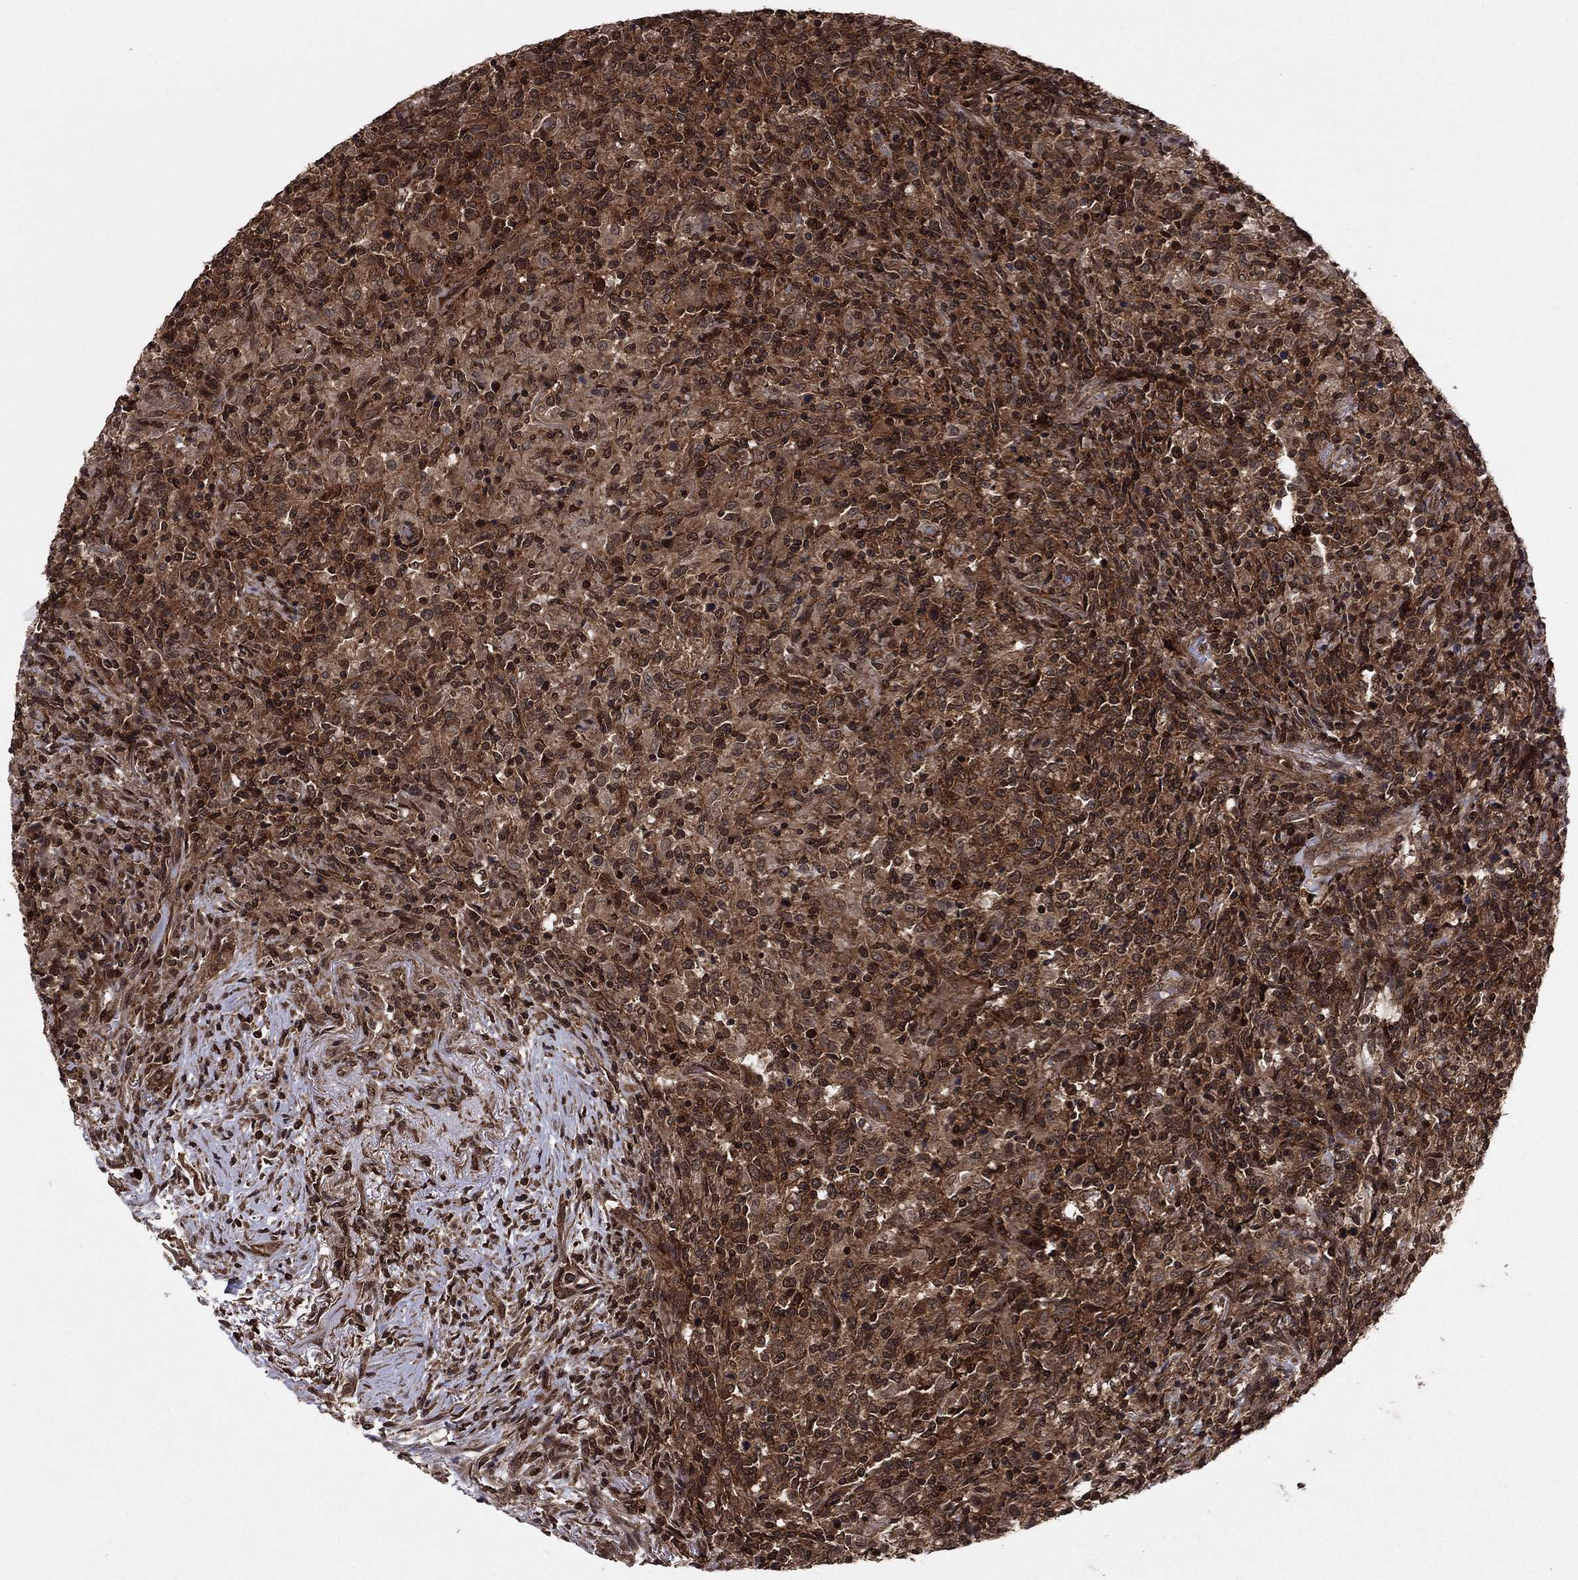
{"staining": {"intensity": "strong", "quantity": ">75%", "location": "cytoplasmic/membranous,nuclear"}, "tissue": "lymphoma", "cell_type": "Tumor cells", "image_type": "cancer", "snomed": [{"axis": "morphology", "description": "Malignant lymphoma, non-Hodgkin's type, High grade"}, {"axis": "topography", "description": "Lung"}], "caption": "Lymphoma tissue demonstrates strong cytoplasmic/membranous and nuclear staining in about >75% of tumor cells, visualized by immunohistochemistry. (DAB IHC, brown staining for protein, blue staining for nuclei).", "gene": "SSX2IP", "patient": {"sex": "male", "age": 79}}